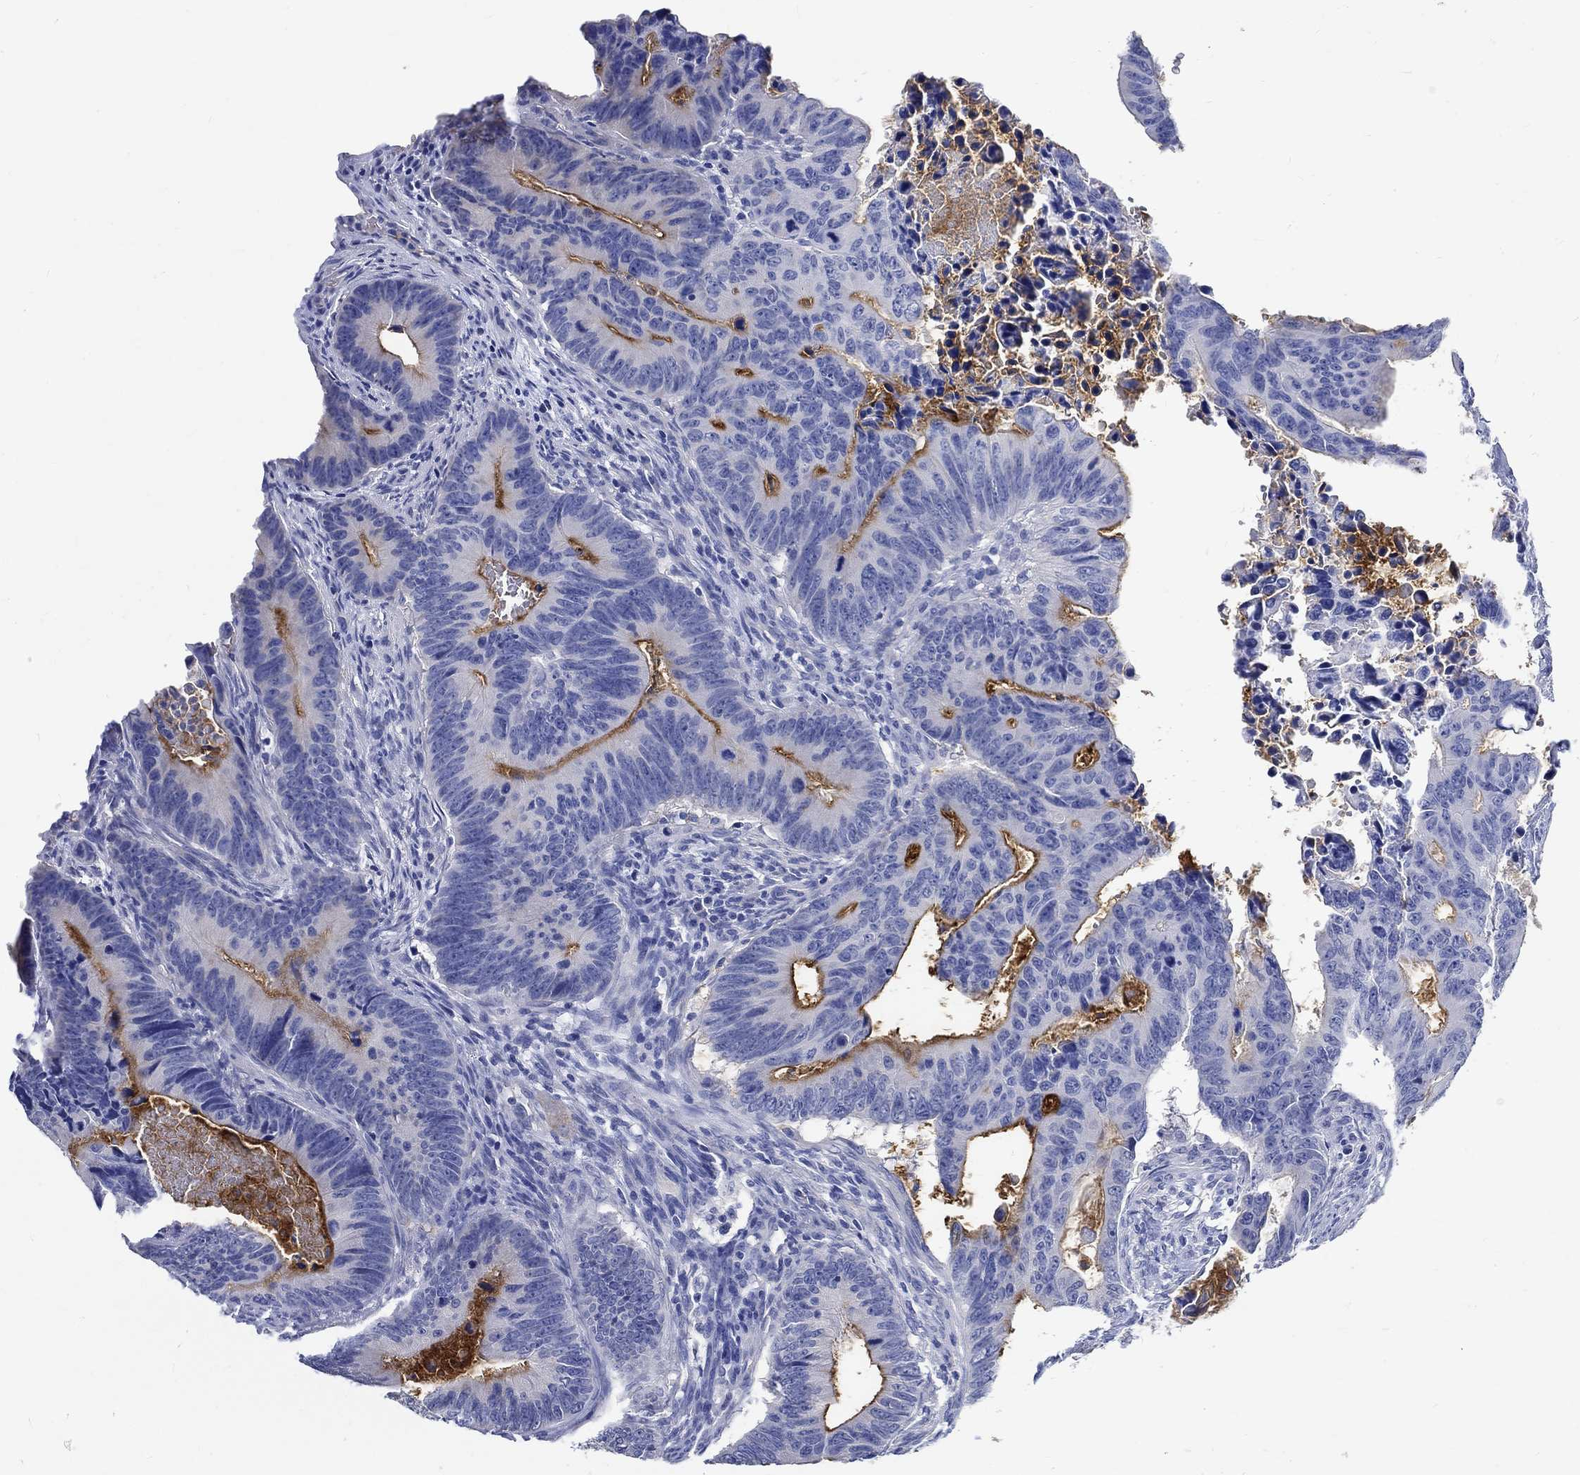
{"staining": {"intensity": "strong", "quantity": "25%-75%", "location": "cytoplasmic/membranous"}, "tissue": "colorectal cancer", "cell_type": "Tumor cells", "image_type": "cancer", "snomed": [{"axis": "morphology", "description": "Adenocarcinoma, NOS"}, {"axis": "topography", "description": "Colon"}], "caption": "IHC of human colorectal cancer (adenocarcinoma) shows high levels of strong cytoplasmic/membranous expression in about 25%-75% of tumor cells.", "gene": "KCNA1", "patient": {"sex": "female", "age": 87}}